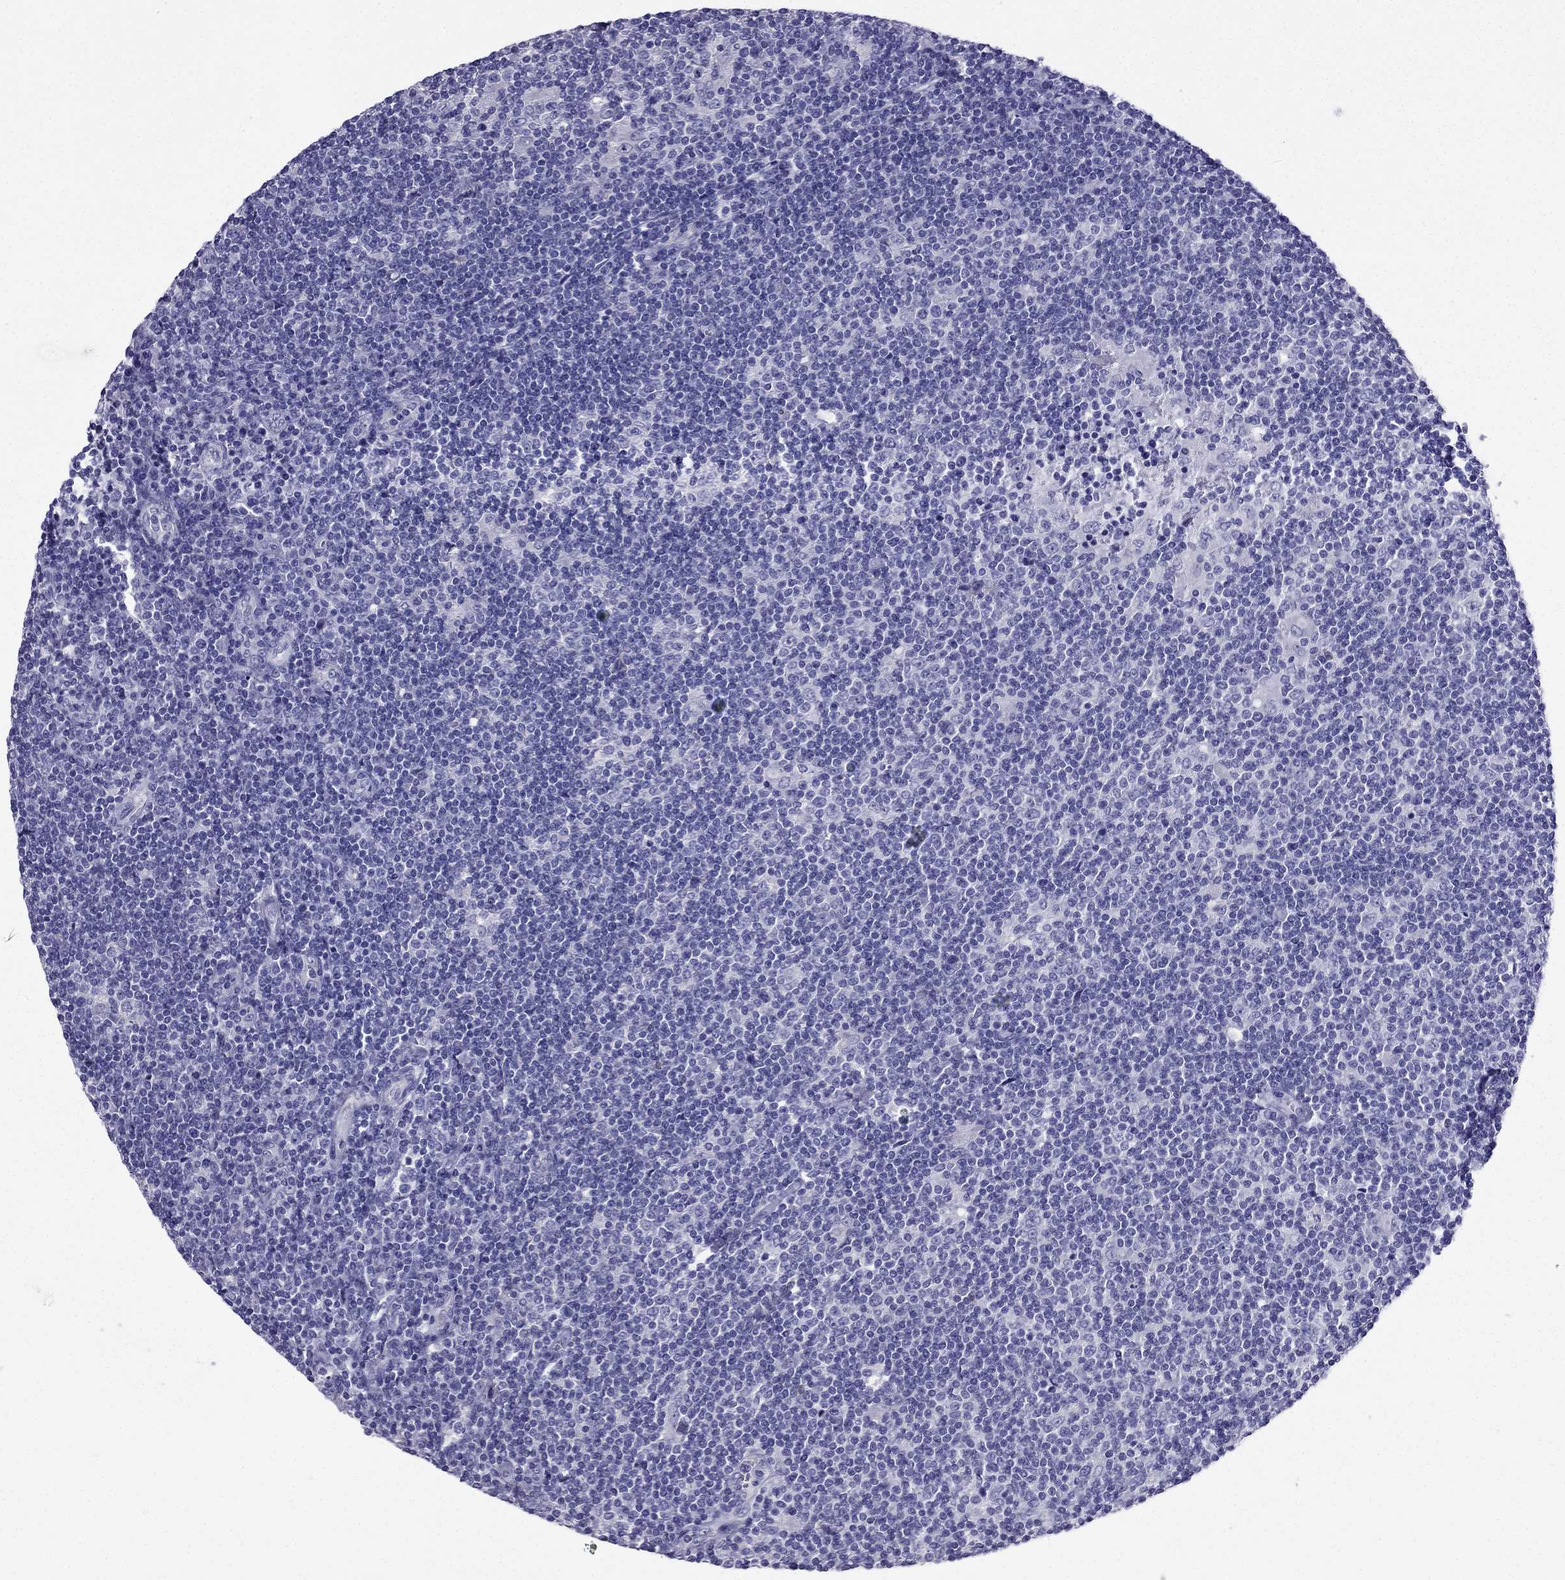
{"staining": {"intensity": "negative", "quantity": "none", "location": "none"}, "tissue": "lymphoma", "cell_type": "Tumor cells", "image_type": "cancer", "snomed": [{"axis": "morphology", "description": "Hodgkin's disease, NOS"}, {"axis": "topography", "description": "Lymph node"}], "caption": "Tumor cells show no significant staining in Hodgkin's disease.", "gene": "PTH", "patient": {"sex": "male", "age": 40}}